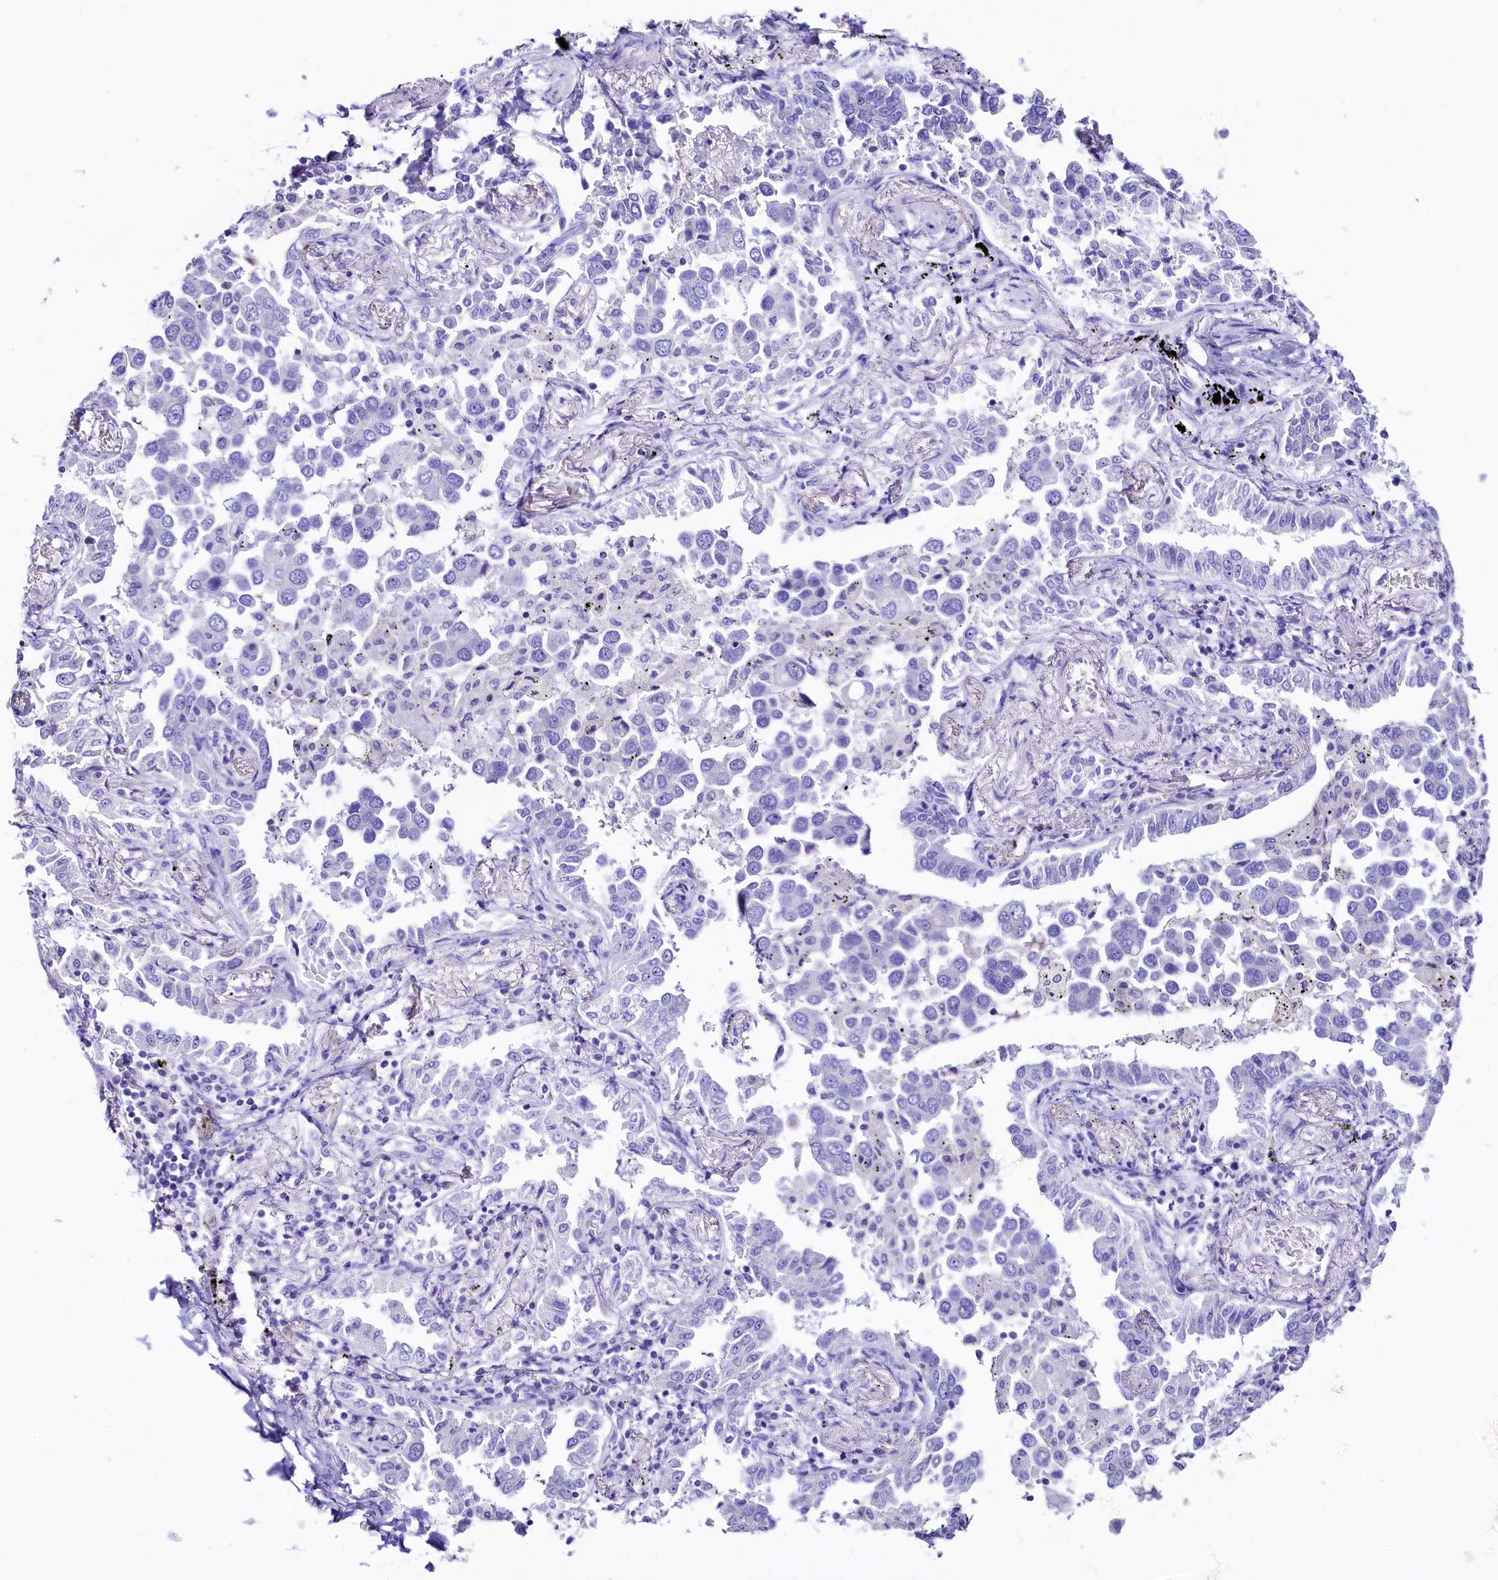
{"staining": {"intensity": "negative", "quantity": "none", "location": "none"}, "tissue": "lung cancer", "cell_type": "Tumor cells", "image_type": "cancer", "snomed": [{"axis": "morphology", "description": "Adenocarcinoma, NOS"}, {"axis": "topography", "description": "Lung"}], "caption": "This is a micrograph of IHC staining of adenocarcinoma (lung), which shows no staining in tumor cells.", "gene": "RBP3", "patient": {"sex": "male", "age": 67}}